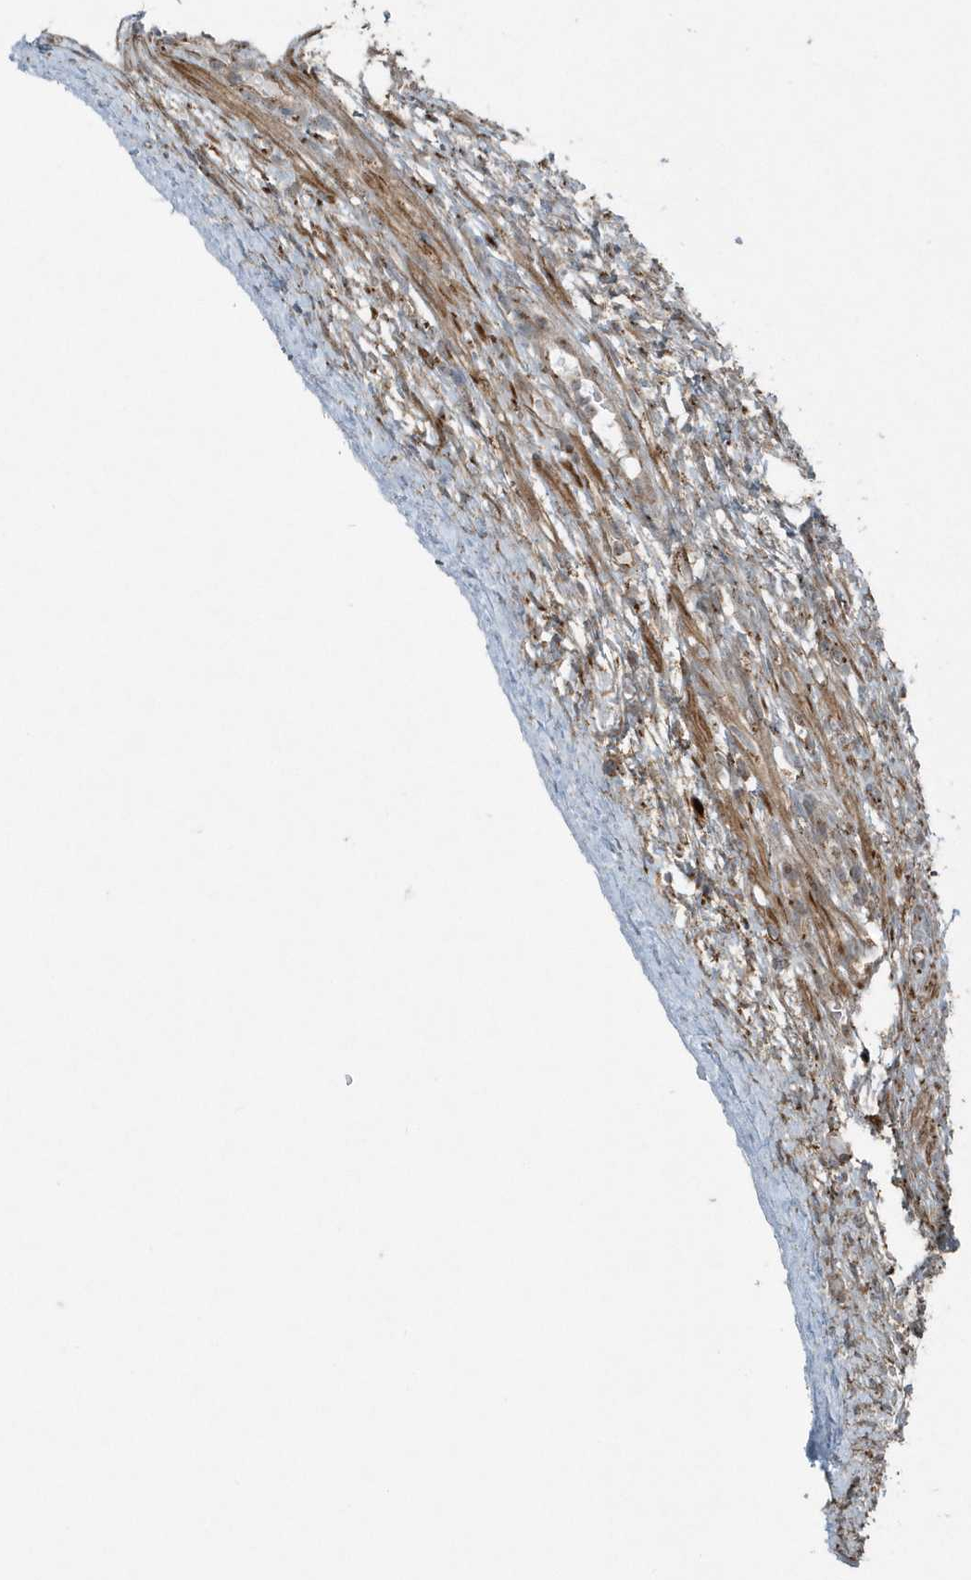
{"staining": {"intensity": "weak", "quantity": ">75%", "location": "cytoplasmic/membranous"}, "tissue": "ovary", "cell_type": "Follicle cells", "image_type": "normal", "snomed": [{"axis": "morphology", "description": "Normal tissue, NOS"}, {"axis": "topography", "description": "Ovary"}], "caption": "Immunohistochemistry staining of normal ovary, which reveals low levels of weak cytoplasmic/membranous positivity in approximately >75% of follicle cells indicating weak cytoplasmic/membranous protein expression. The staining was performed using DAB (3,3'-diaminobenzidine) (brown) for protein detection and nuclei were counterstained in hematoxylin (blue).", "gene": "GCC2", "patient": {"sex": "female", "age": 33}}